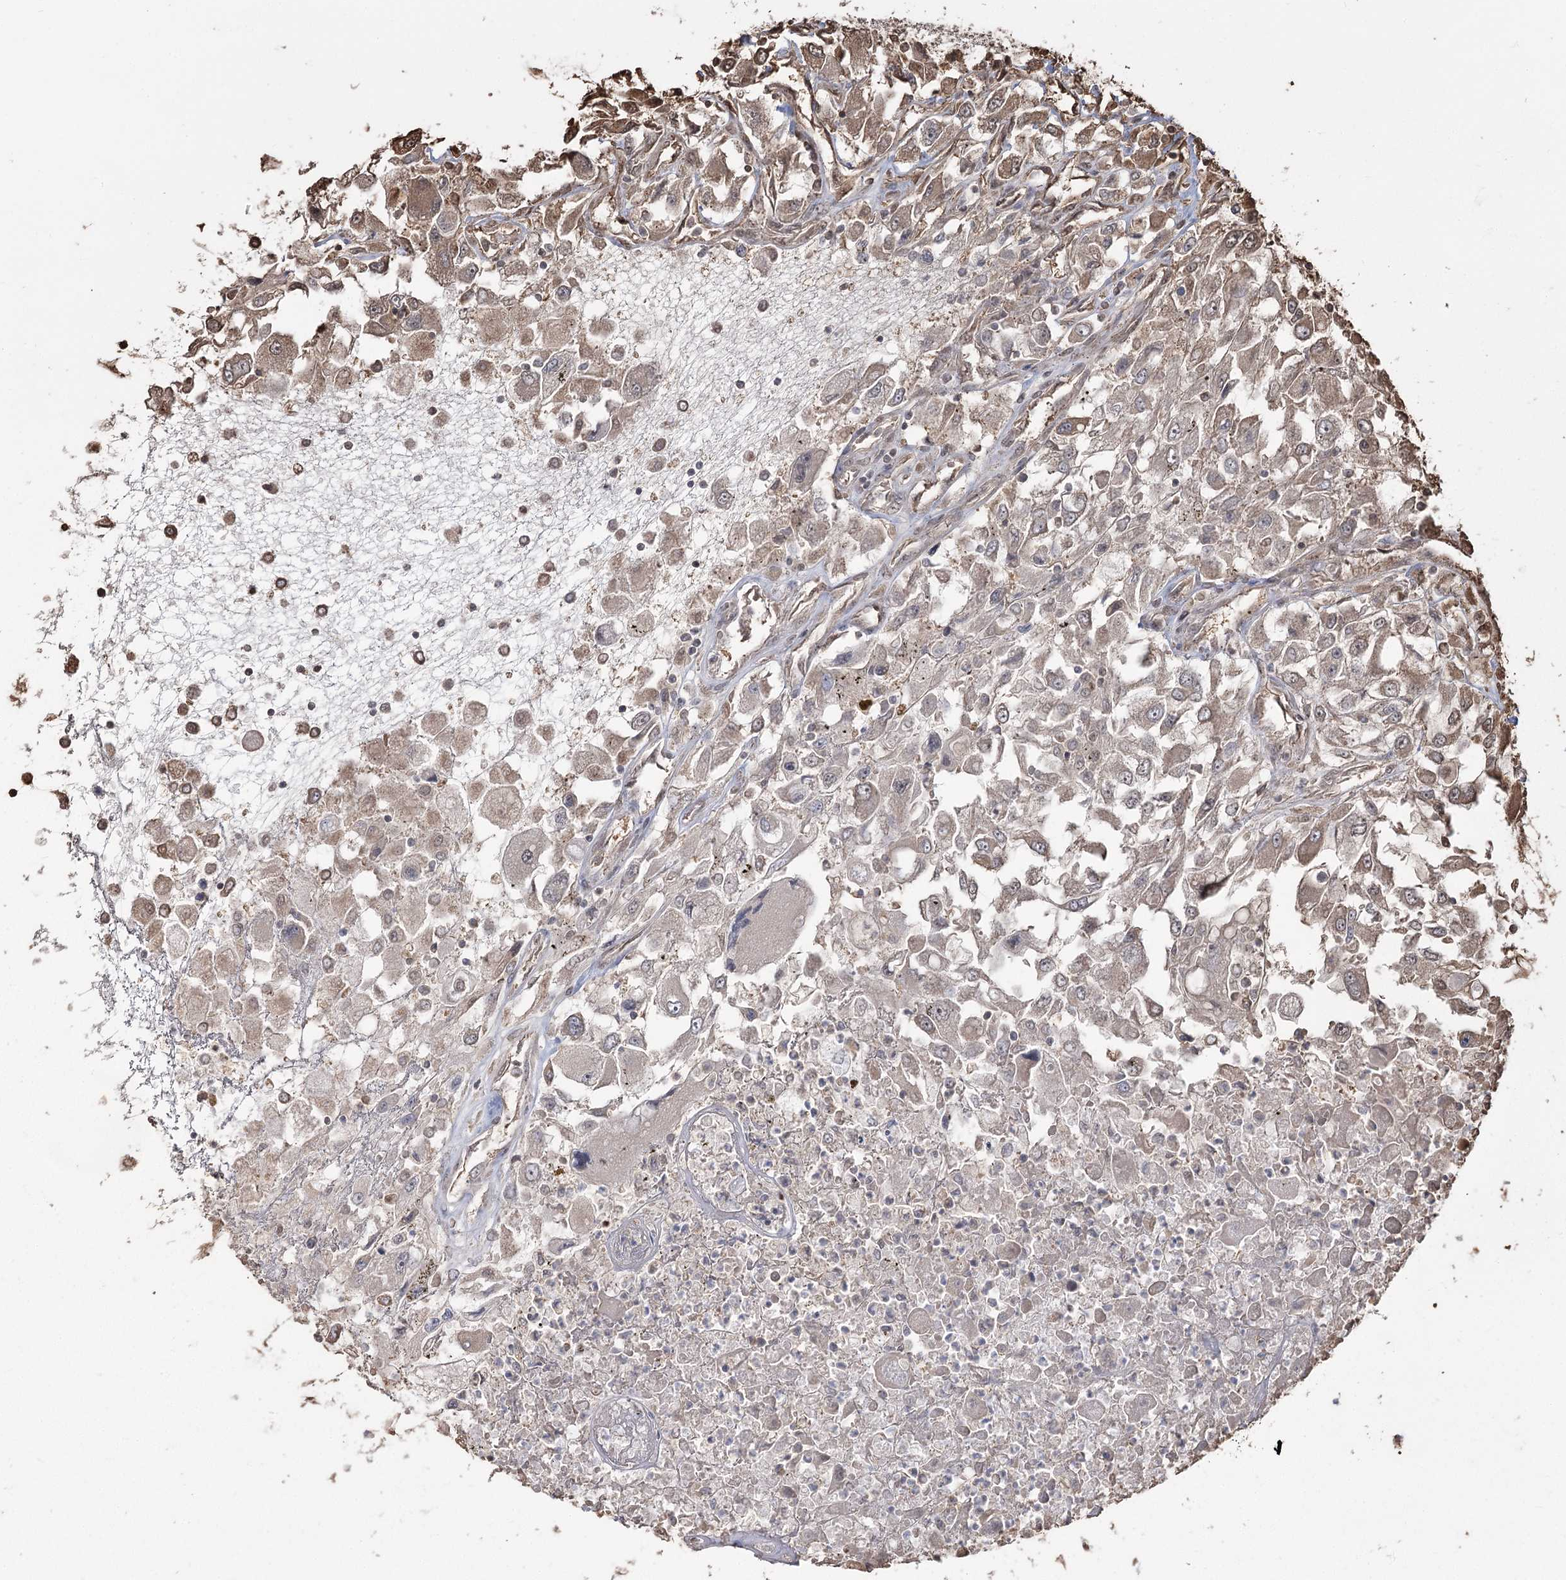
{"staining": {"intensity": "moderate", "quantity": "<25%", "location": "cytoplasmic/membranous"}, "tissue": "renal cancer", "cell_type": "Tumor cells", "image_type": "cancer", "snomed": [{"axis": "morphology", "description": "Adenocarcinoma, NOS"}, {"axis": "topography", "description": "Kidney"}], "caption": "Human renal adenocarcinoma stained for a protein (brown) reveals moderate cytoplasmic/membranous positive staining in about <25% of tumor cells.", "gene": "PLCH1", "patient": {"sex": "female", "age": 52}}